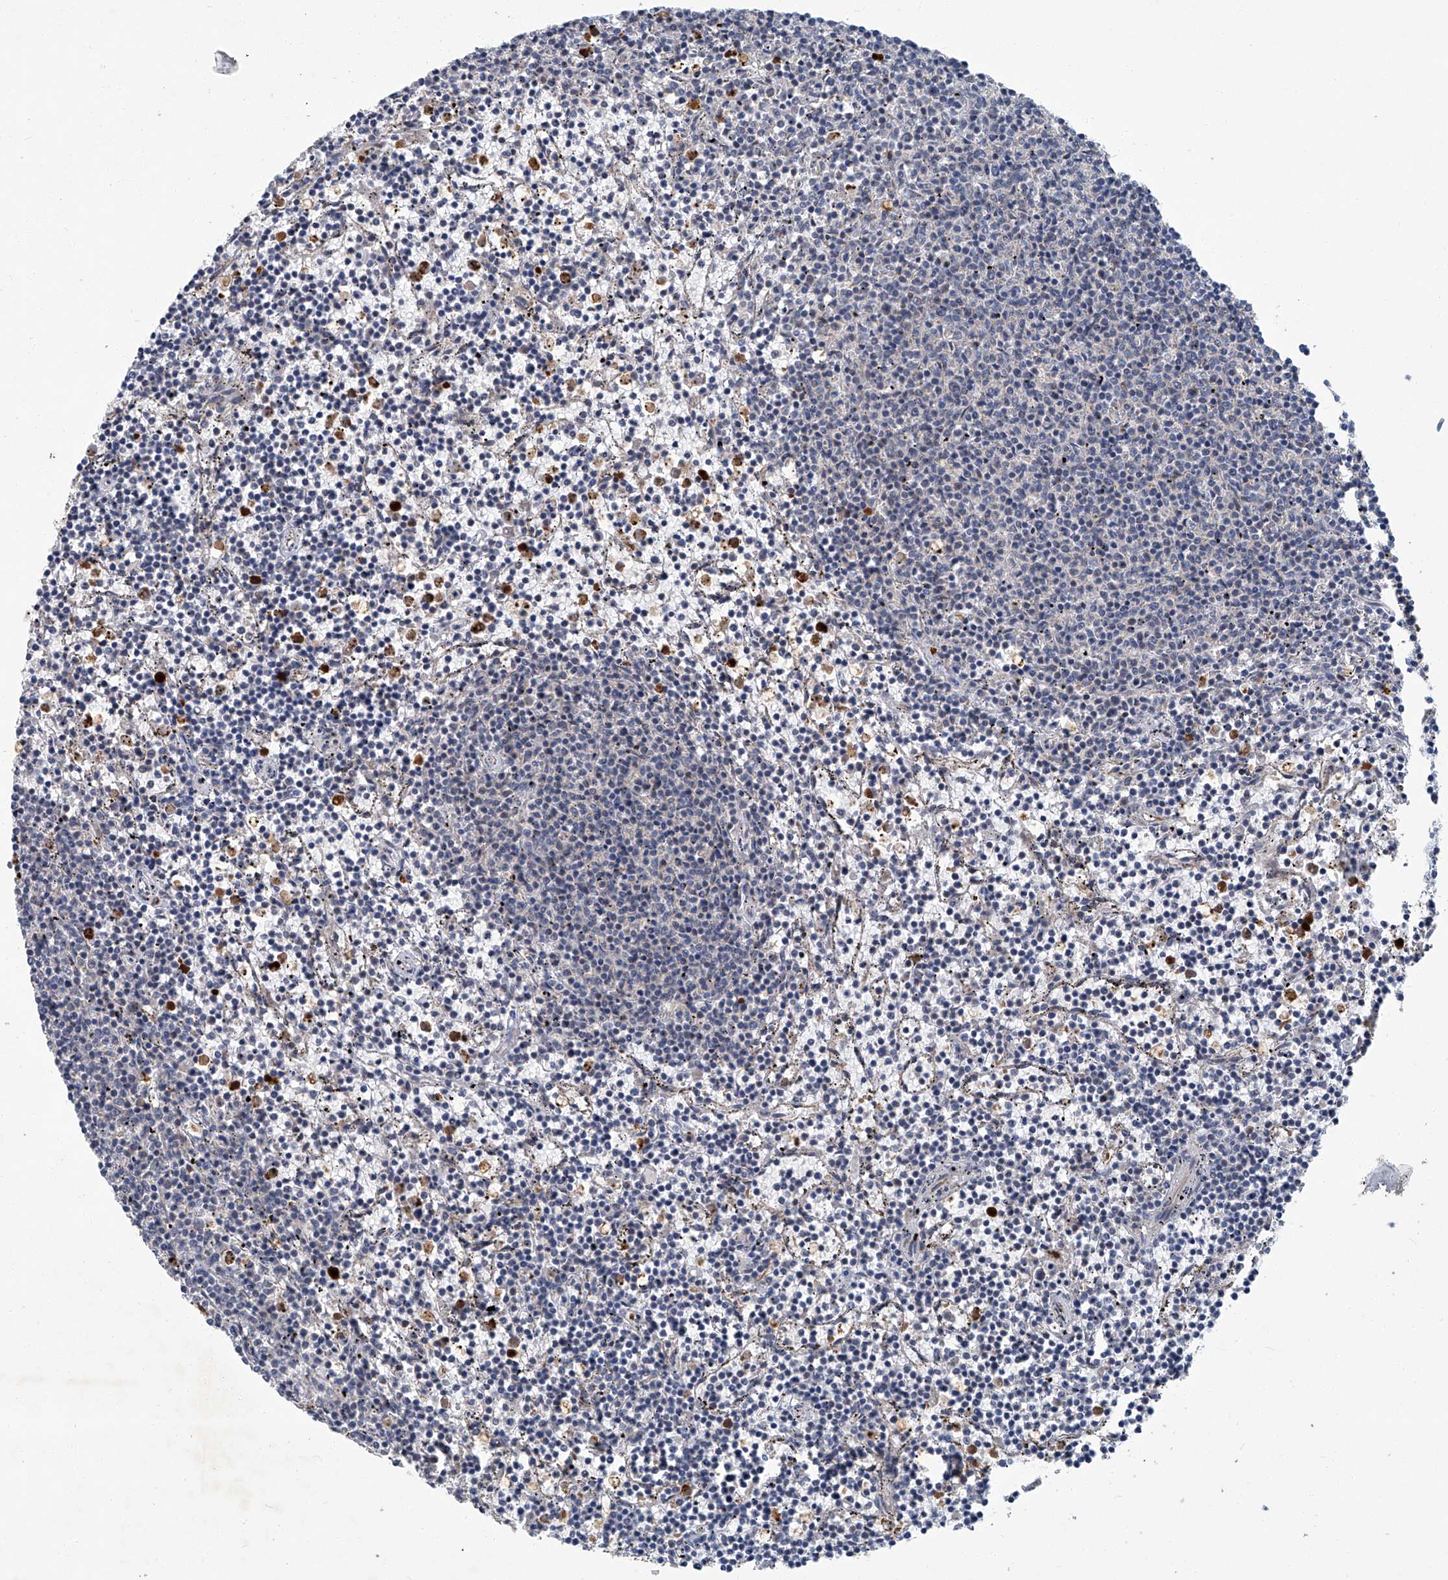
{"staining": {"intensity": "negative", "quantity": "none", "location": "none"}, "tissue": "lymphoma", "cell_type": "Tumor cells", "image_type": "cancer", "snomed": [{"axis": "morphology", "description": "Malignant lymphoma, non-Hodgkin's type, Low grade"}, {"axis": "topography", "description": "Spleen"}], "caption": "There is no significant staining in tumor cells of lymphoma.", "gene": "AKNAD1", "patient": {"sex": "female", "age": 50}}